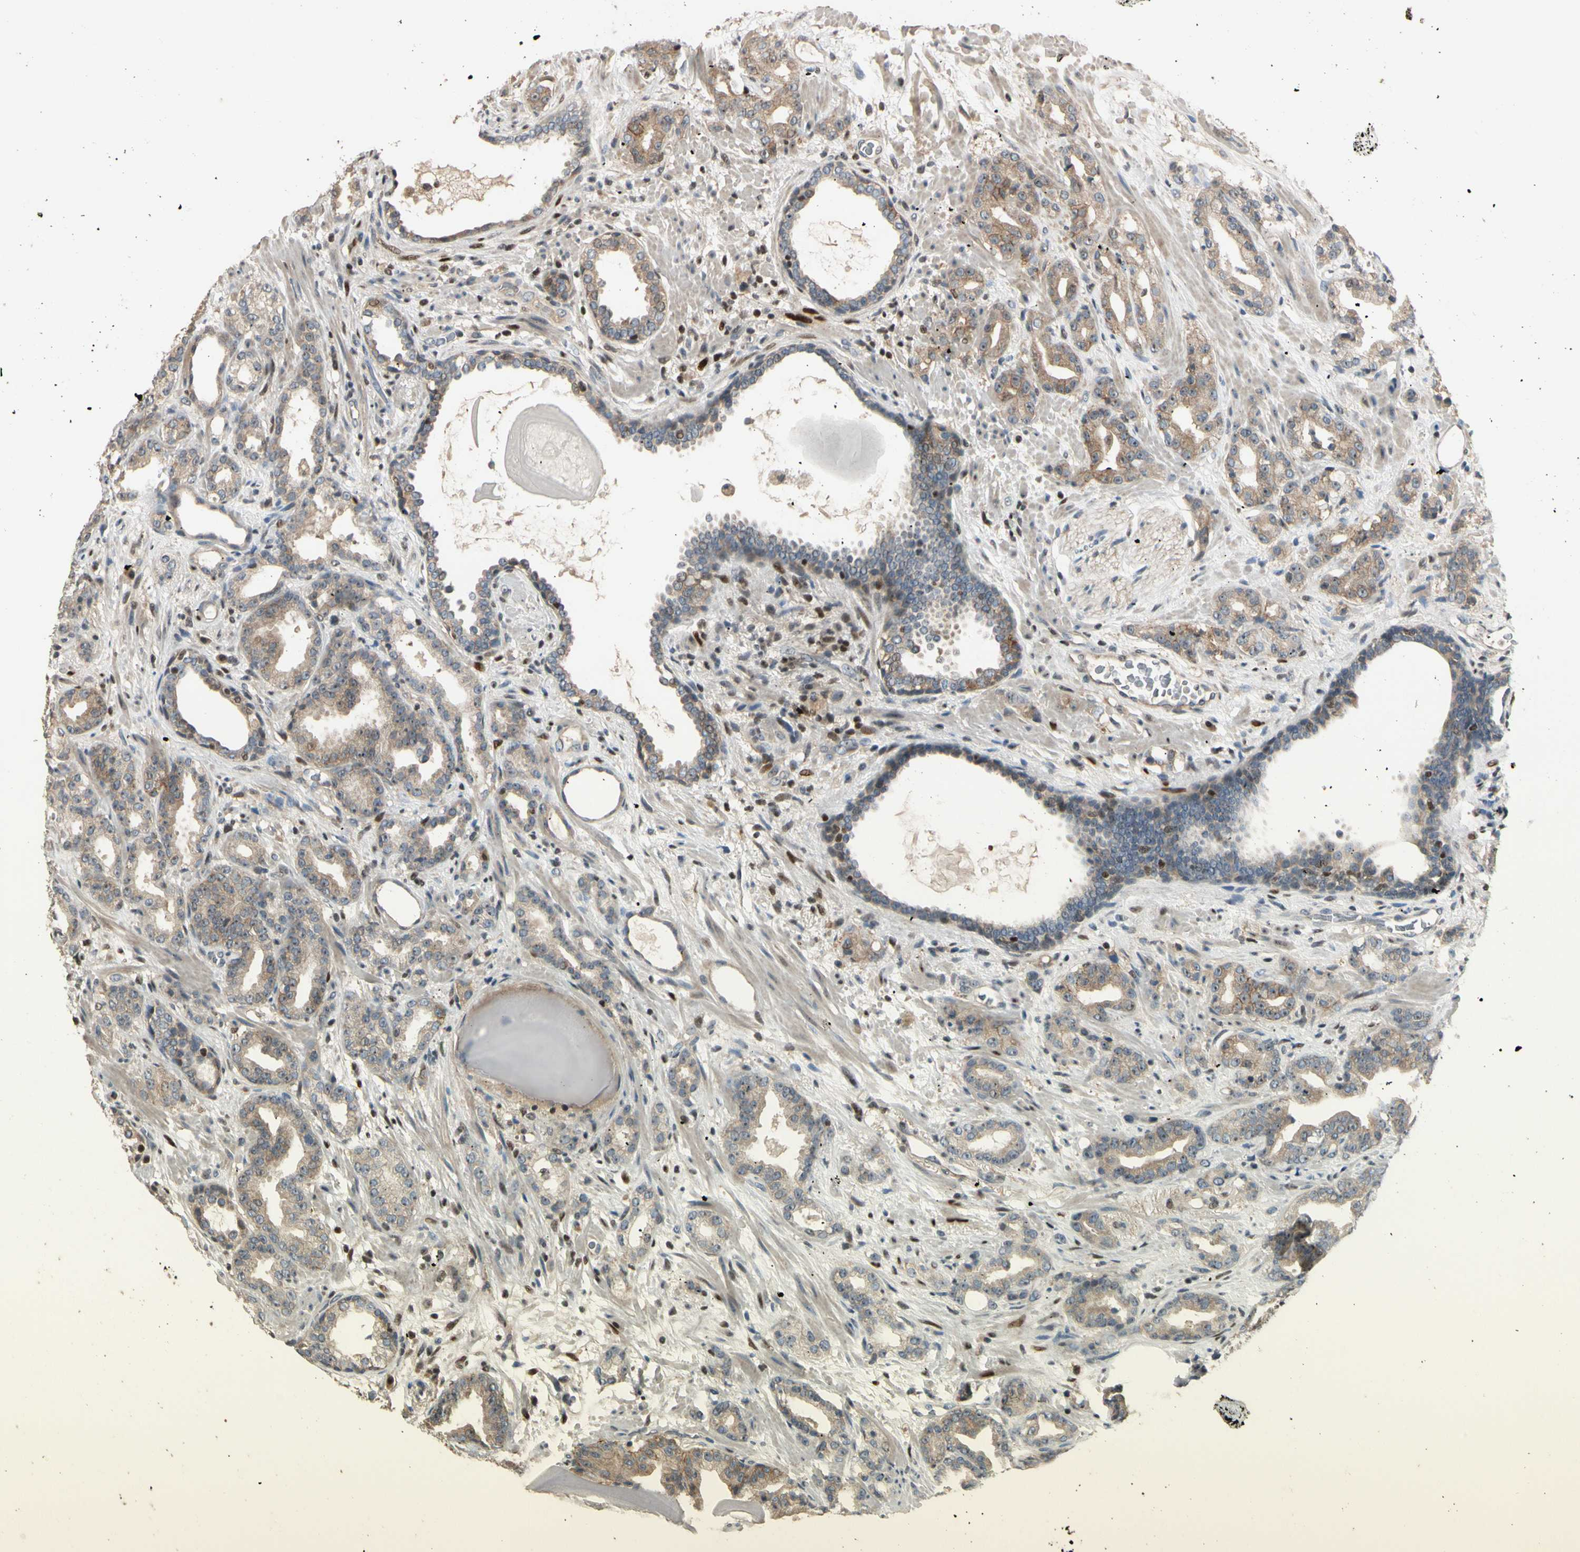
{"staining": {"intensity": "weak", "quantity": ">75%", "location": "cytoplasmic/membranous"}, "tissue": "prostate cancer", "cell_type": "Tumor cells", "image_type": "cancer", "snomed": [{"axis": "morphology", "description": "Adenocarcinoma, Low grade"}, {"axis": "topography", "description": "Prostate"}], "caption": "A high-resolution micrograph shows immunohistochemistry (IHC) staining of prostate cancer, which displays weak cytoplasmic/membranous staining in about >75% of tumor cells. Using DAB (brown) and hematoxylin (blue) stains, captured at high magnification using brightfield microscopy.", "gene": "NFYA", "patient": {"sex": "male", "age": 63}}